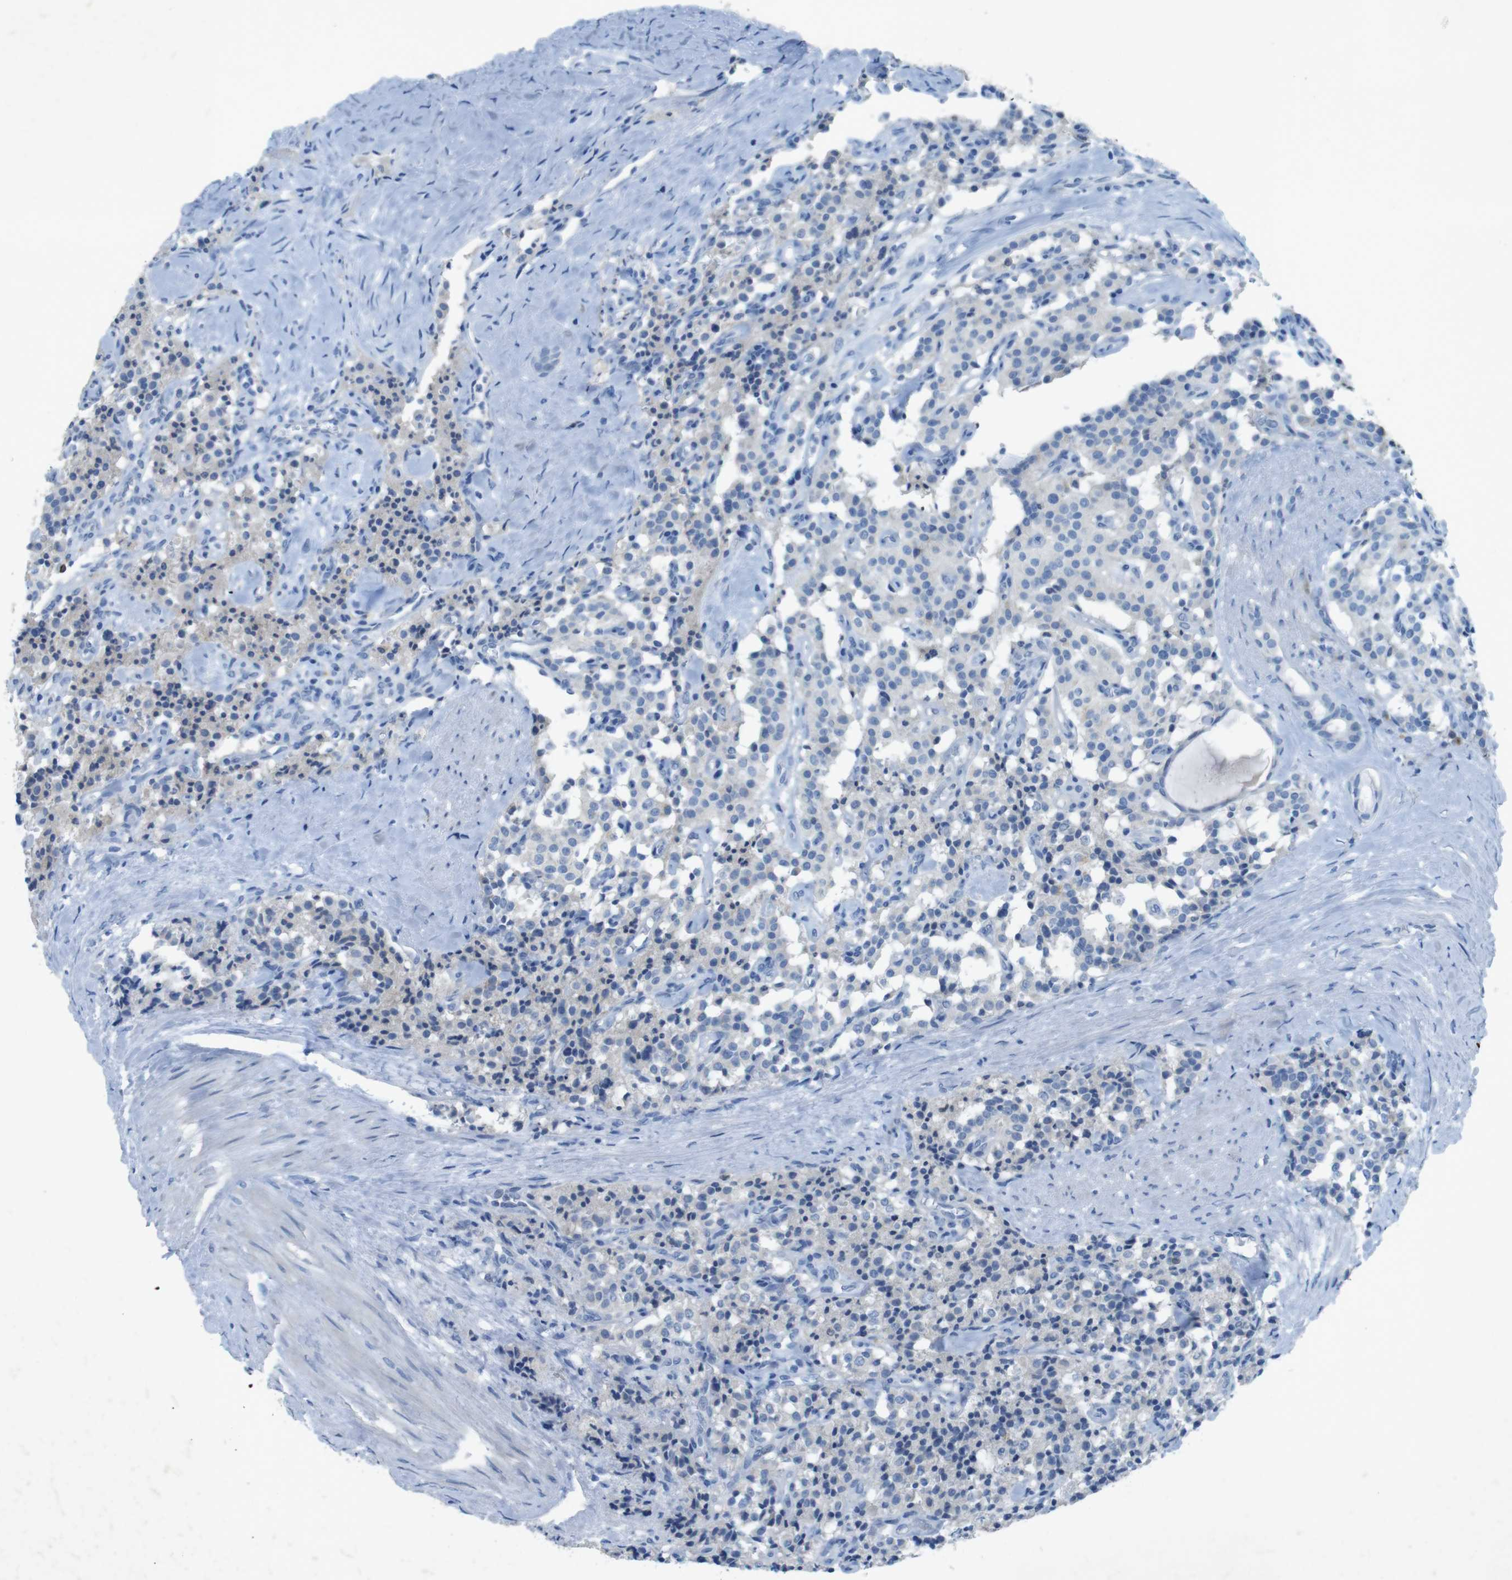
{"staining": {"intensity": "weak", "quantity": "<25%", "location": "cytoplasmic/membranous"}, "tissue": "carcinoid", "cell_type": "Tumor cells", "image_type": "cancer", "snomed": [{"axis": "morphology", "description": "Carcinoid, malignant, NOS"}, {"axis": "topography", "description": "Lung"}], "caption": "High power microscopy image of an IHC histopathology image of carcinoid, revealing no significant staining in tumor cells.", "gene": "CD320", "patient": {"sex": "male", "age": 30}}